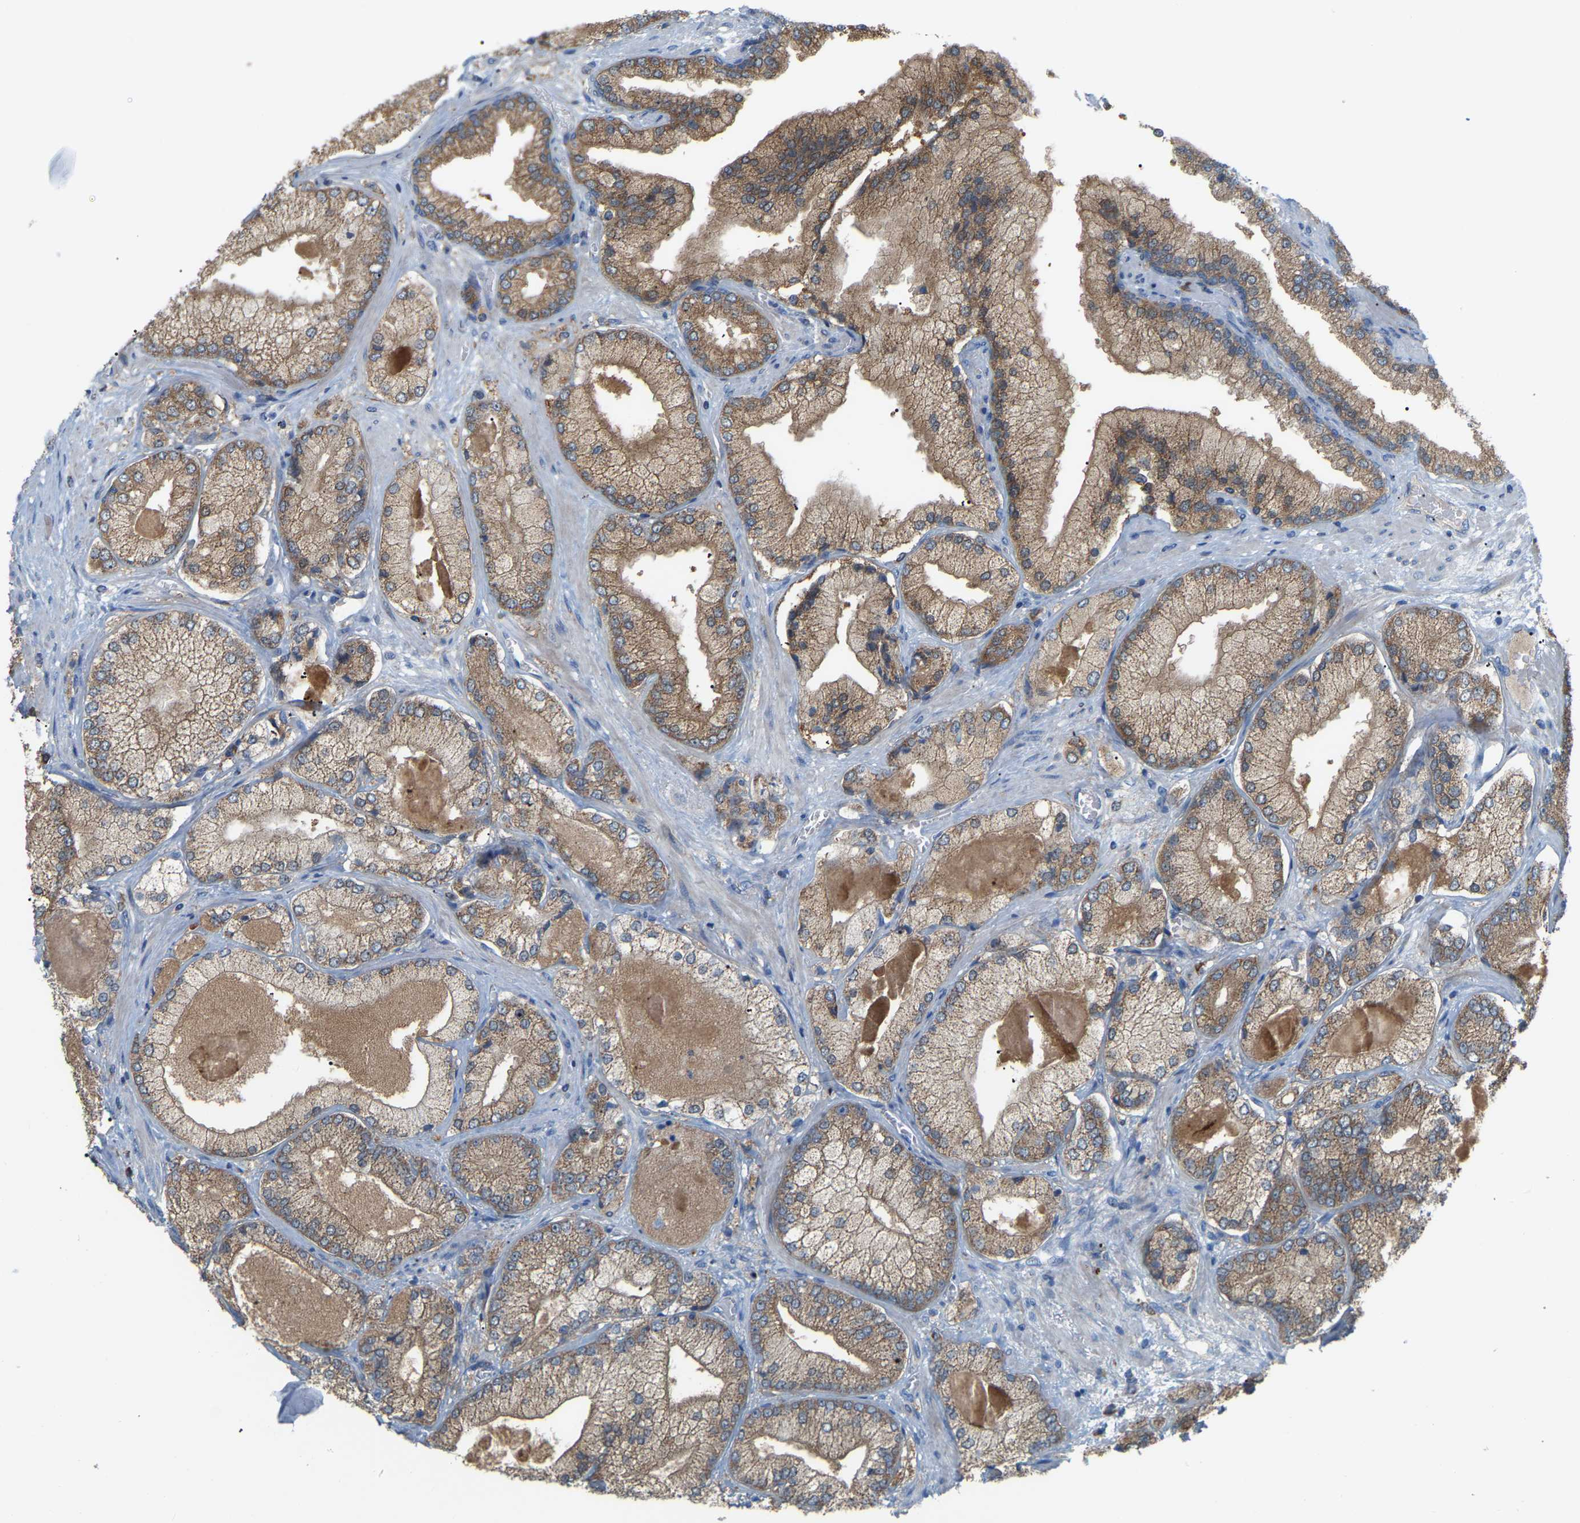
{"staining": {"intensity": "moderate", "quantity": ">75%", "location": "cytoplasmic/membranous"}, "tissue": "prostate cancer", "cell_type": "Tumor cells", "image_type": "cancer", "snomed": [{"axis": "morphology", "description": "Adenocarcinoma, Low grade"}, {"axis": "topography", "description": "Prostate"}], "caption": "About >75% of tumor cells in human prostate low-grade adenocarcinoma demonstrate moderate cytoplasmic/membranous protein staining as visualized by brown immunohistochemical staining.", "gene": "CROT", "patient": {"sex": "male", "age": 65}}